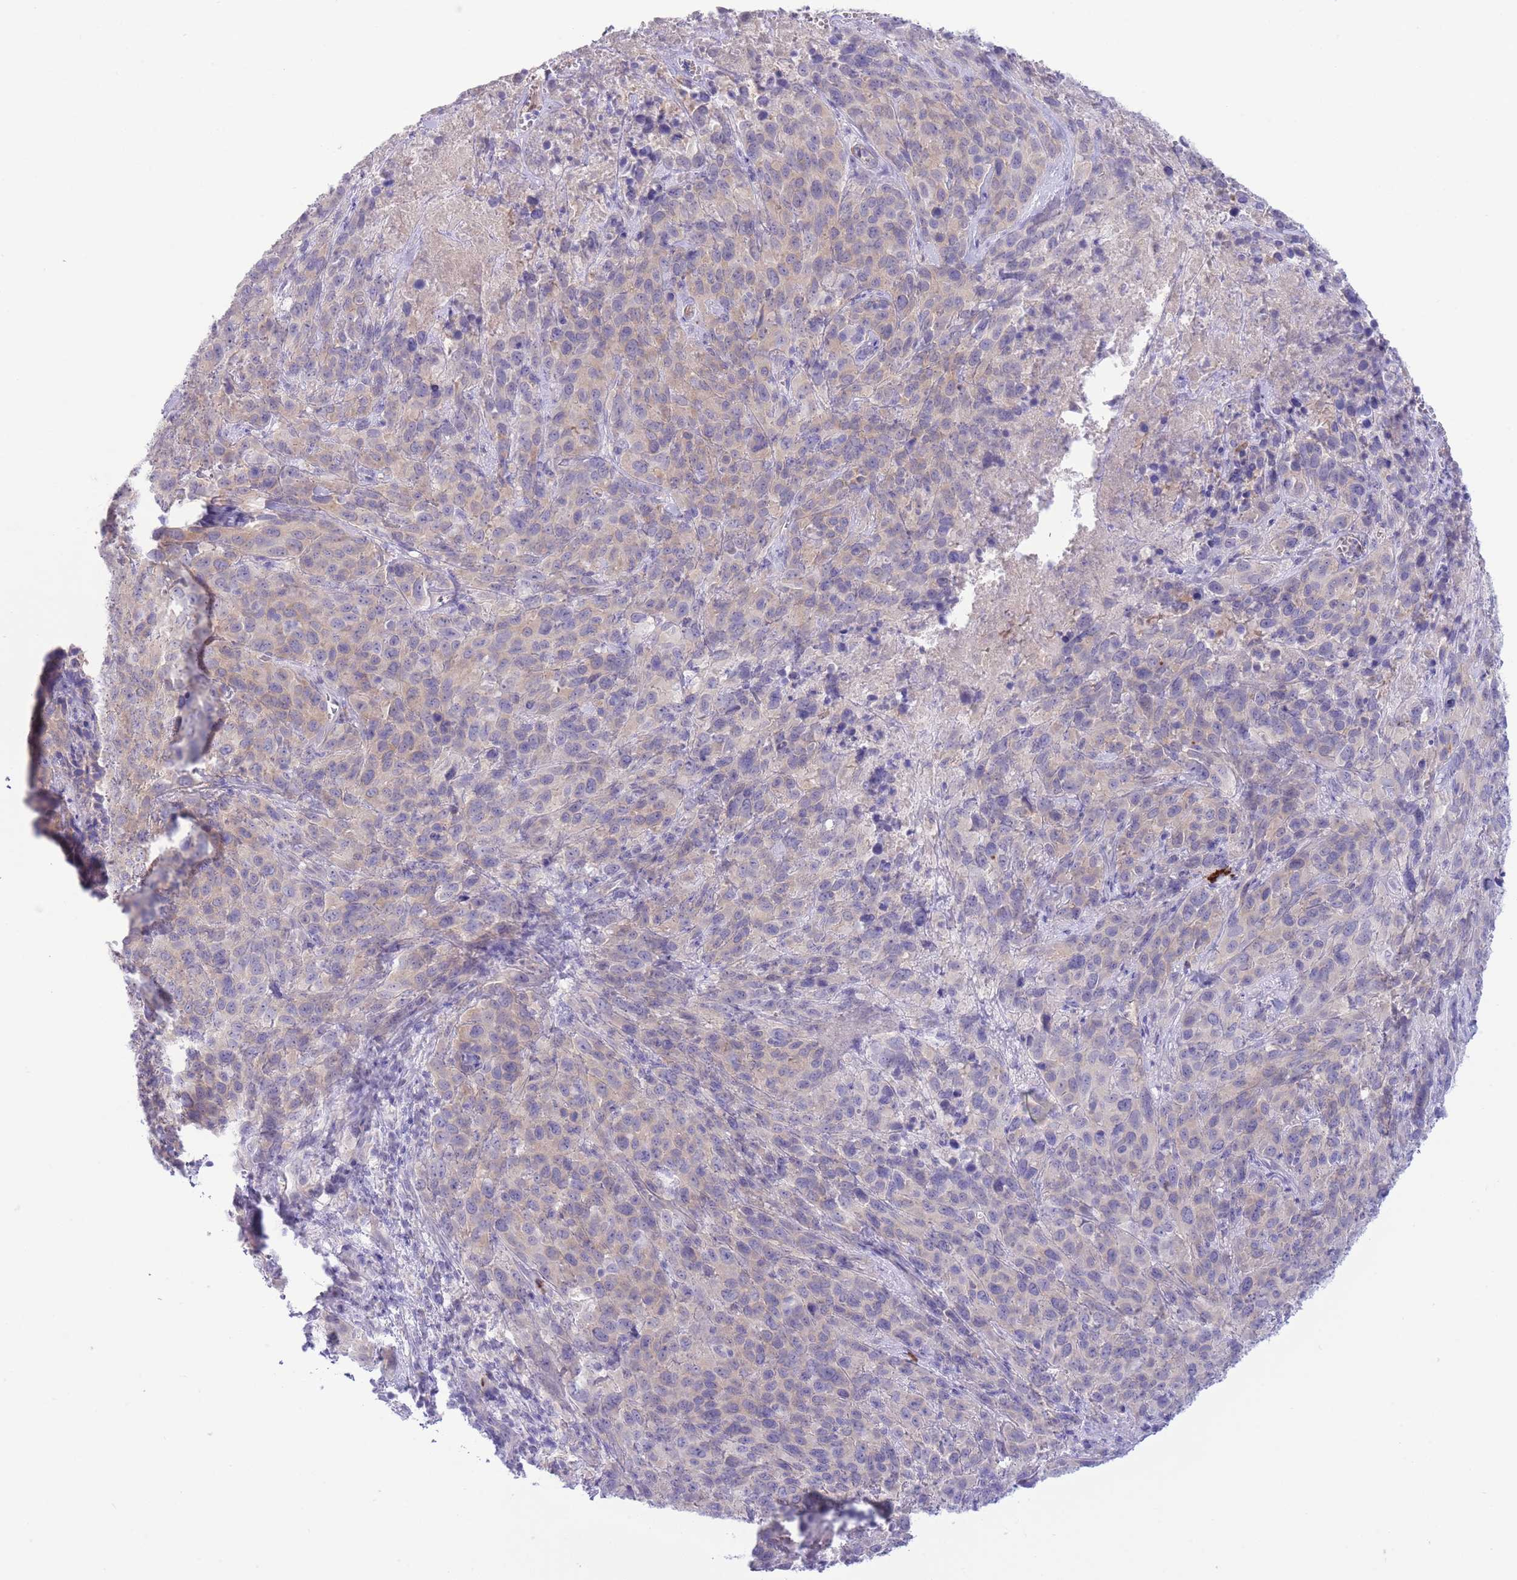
{"staining": {"intensity": "weak", "quantity": "25%-75%", "location": "cytoplasmic/membranous"}, "tissue": "cervical cancer", "cell_type": "Tumor cells", "image_type": "cancer", "snomed": [{"axis": "morphology", "description": "Squamous cell carcinoma, NOS"}, {"axis": "topography", "description": "Cervix"}], "caption": "Squamous cell carcinoma (cervical) was stained to show a protein in brown. There is low levels of weak cytoplasmic/membranous staining in approximately 25%-75% of tumor cells.", "gene": "ASAP3", "patient": {"sex": "female", "age": 51}}